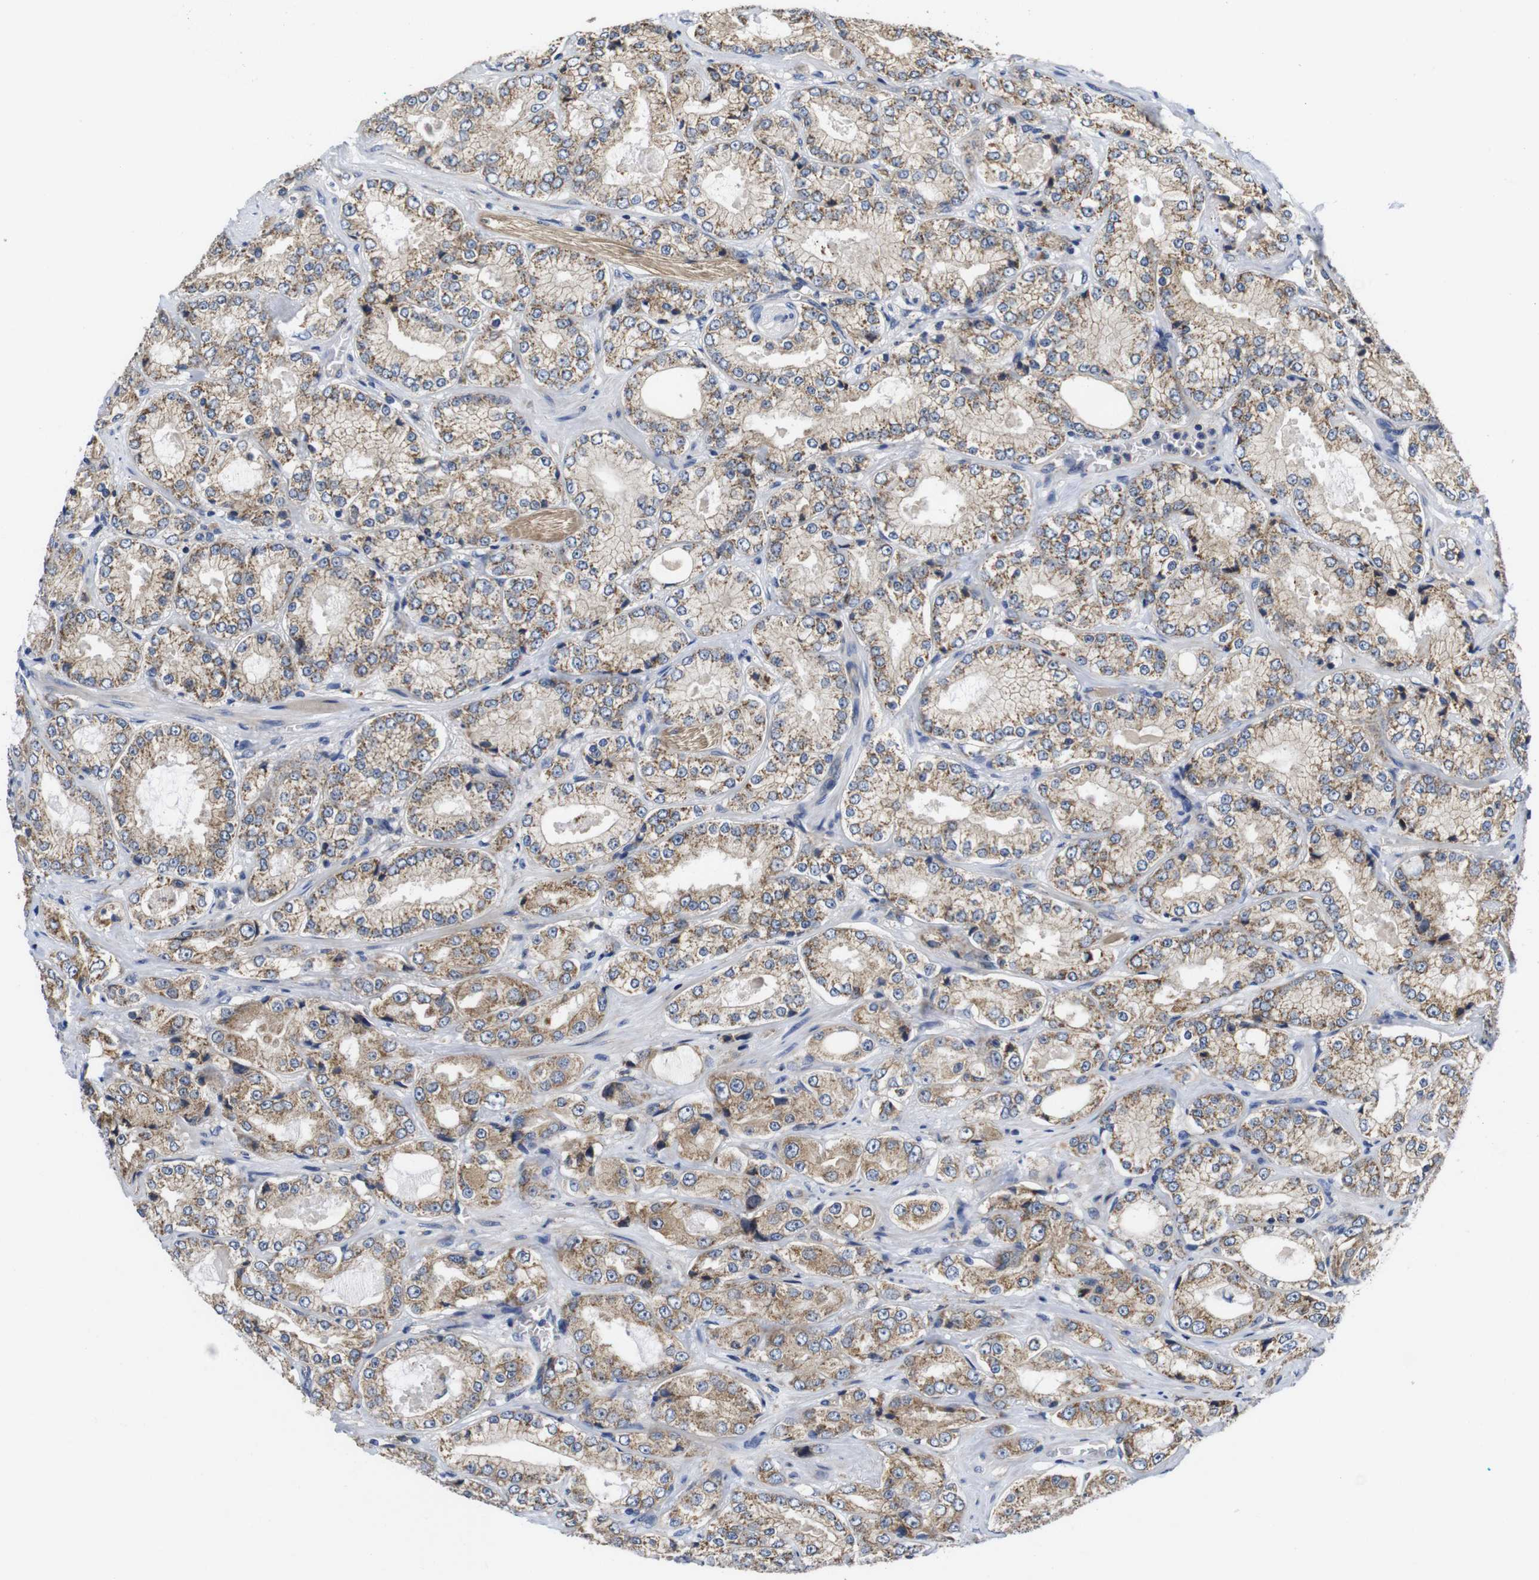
{"staining": {"intensity": "moderate", "quantity": ">75%", "location": "cytoplasmic/membranous"}, "tissue": "prostate cancer", "cell_type": "Tumor cells", "image_type": "cancer", "snomed": [{"axis": "morphology", "description": "Adenocarcinoma, High grade"}, {"axis": "topography", "description": "Prostate"}], "caption": "About >75% of tumor cells in prostate cancer (adenocarcinoma (high-grade)) reveal moderate cytoplasmic/membranous protein staining as visualized by brown immunohistochemical staining.", "gene": "MARCHF7", "patient": {"sex": "male", "age": 73}}